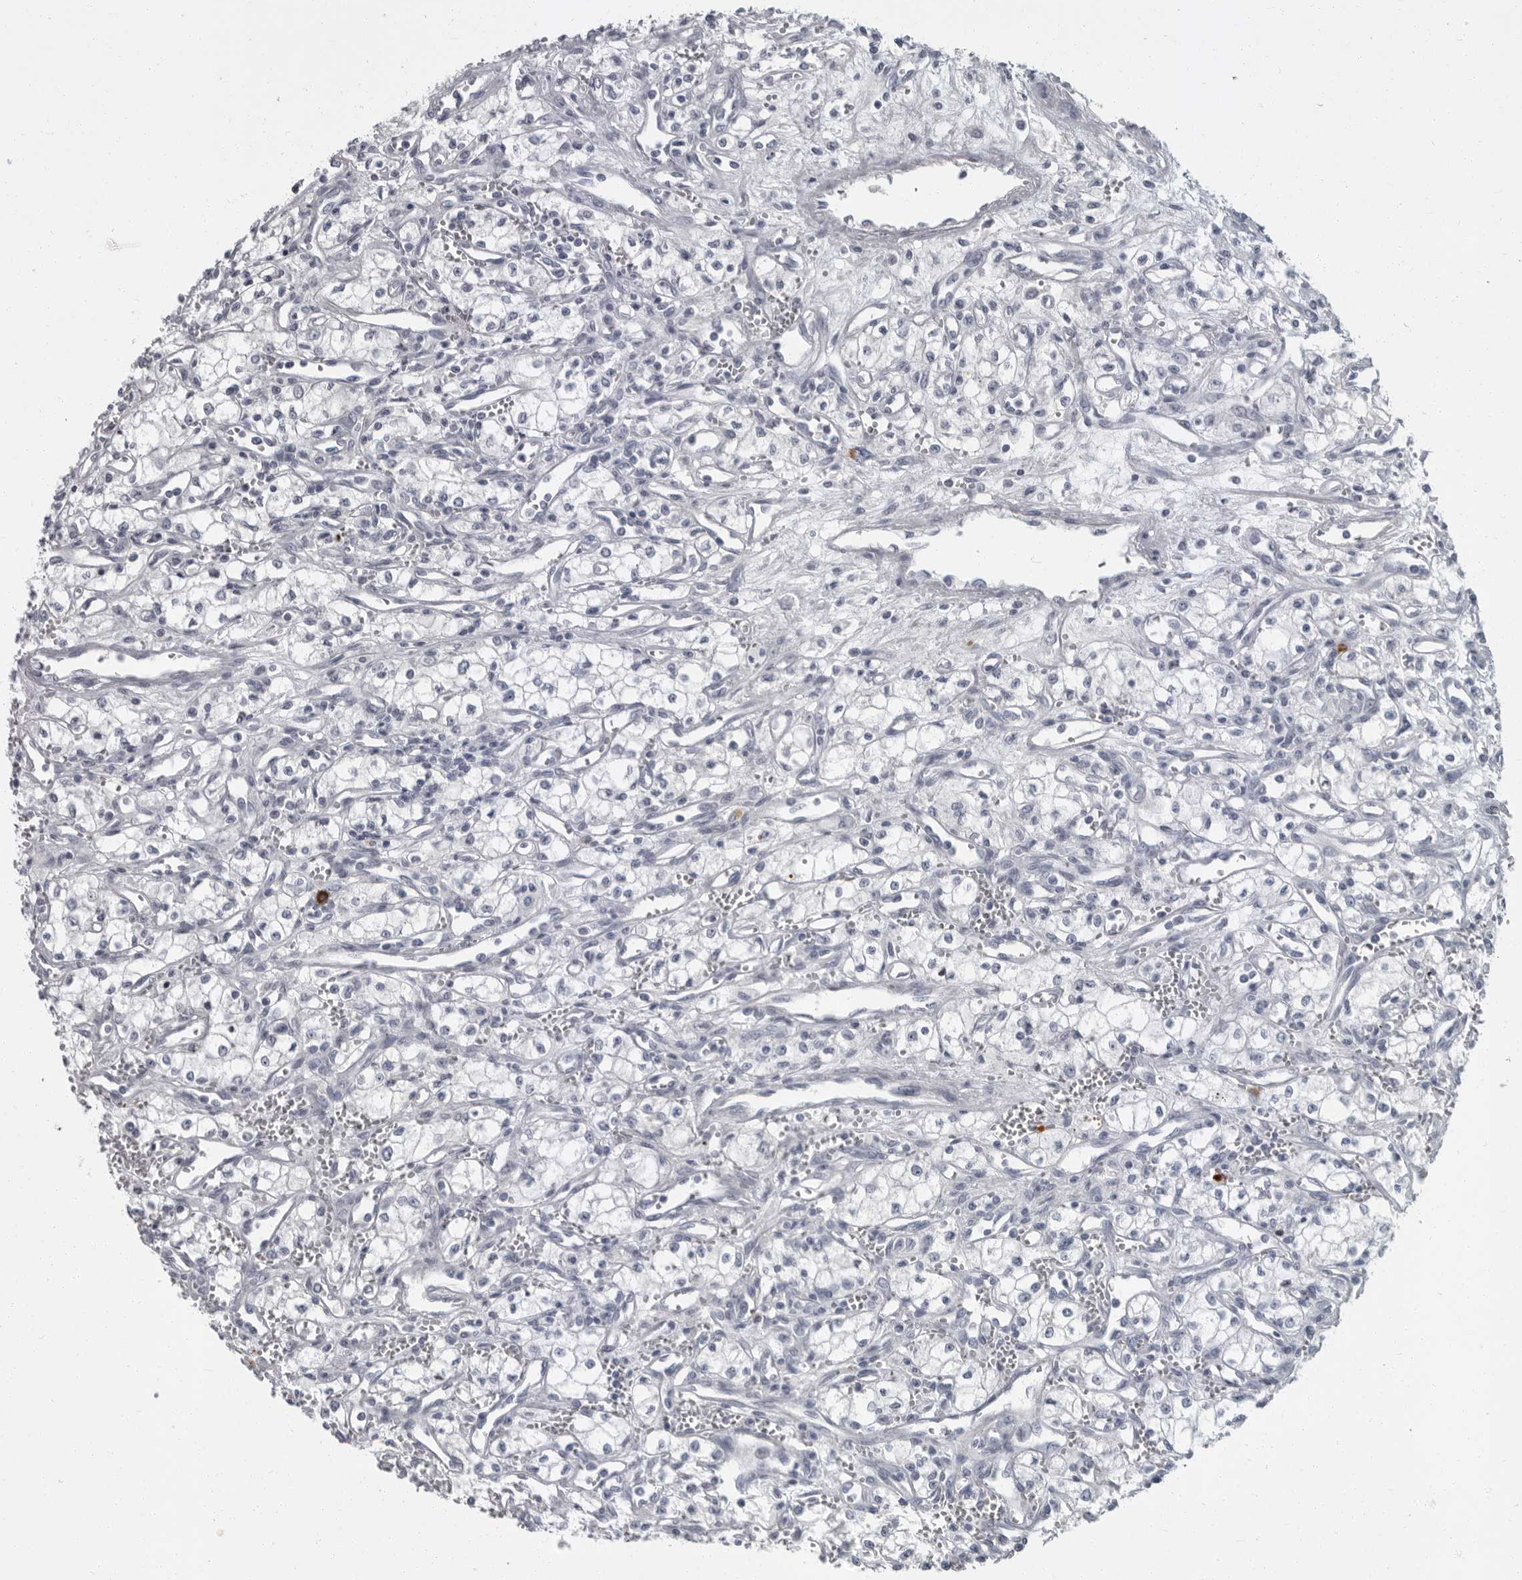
{"staining": {"intensity": "negative", "quantity": "none", "location": "none"}, "tissue": "renal cancer", "cell_type": "Tumor cells", "image_type": "cancer", "snomed": [{"axis": "morphology", "description": "Adenocarcinoma, NOS"}, {"axis": "topography", "description": "Kidney"}], "caption": "An image of renal adenocarcinoma stained for a protein demonstrates no brown staining in tumor cells.", "gene": "SLC25A39", "patient": {"sex": "male", "age": 59}}